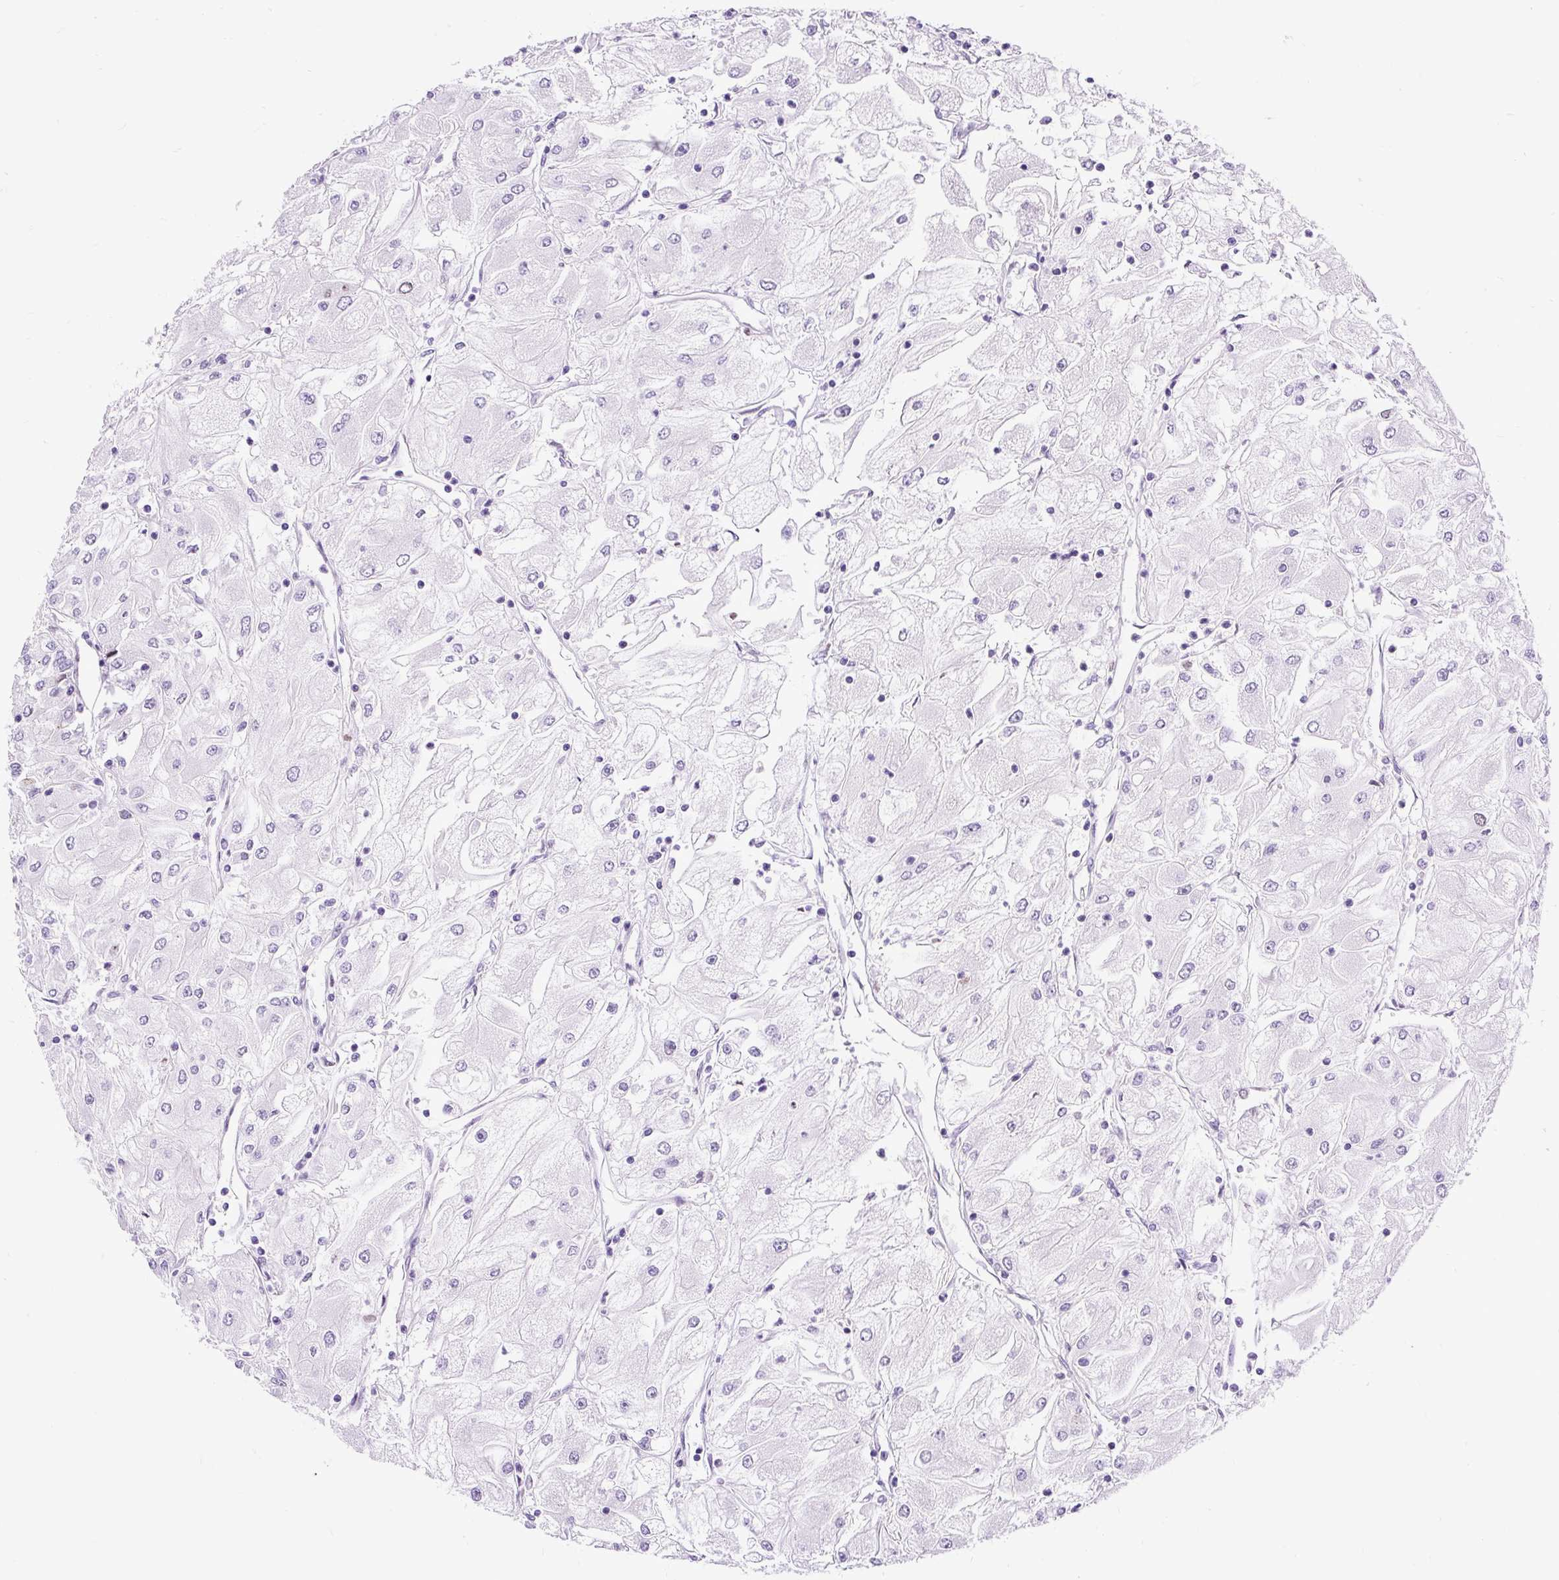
{"staining": {"intensity": "negative", "quantity": "none", "location": "none"}, "tissue": "renal cancer", "cell_type": "Tumor cells", "image_type": "cancer", "snomed": [{"axis": "morphology", "description": "Adenocarcinoma, NOS"}, {"axis": "topography", "description": "Kidney"}], "caption": "Tumor cells show no significant protein staining in renal cancer.", "gene": "RACGAP1", "patient": {"sex": "male", "age": 80}}